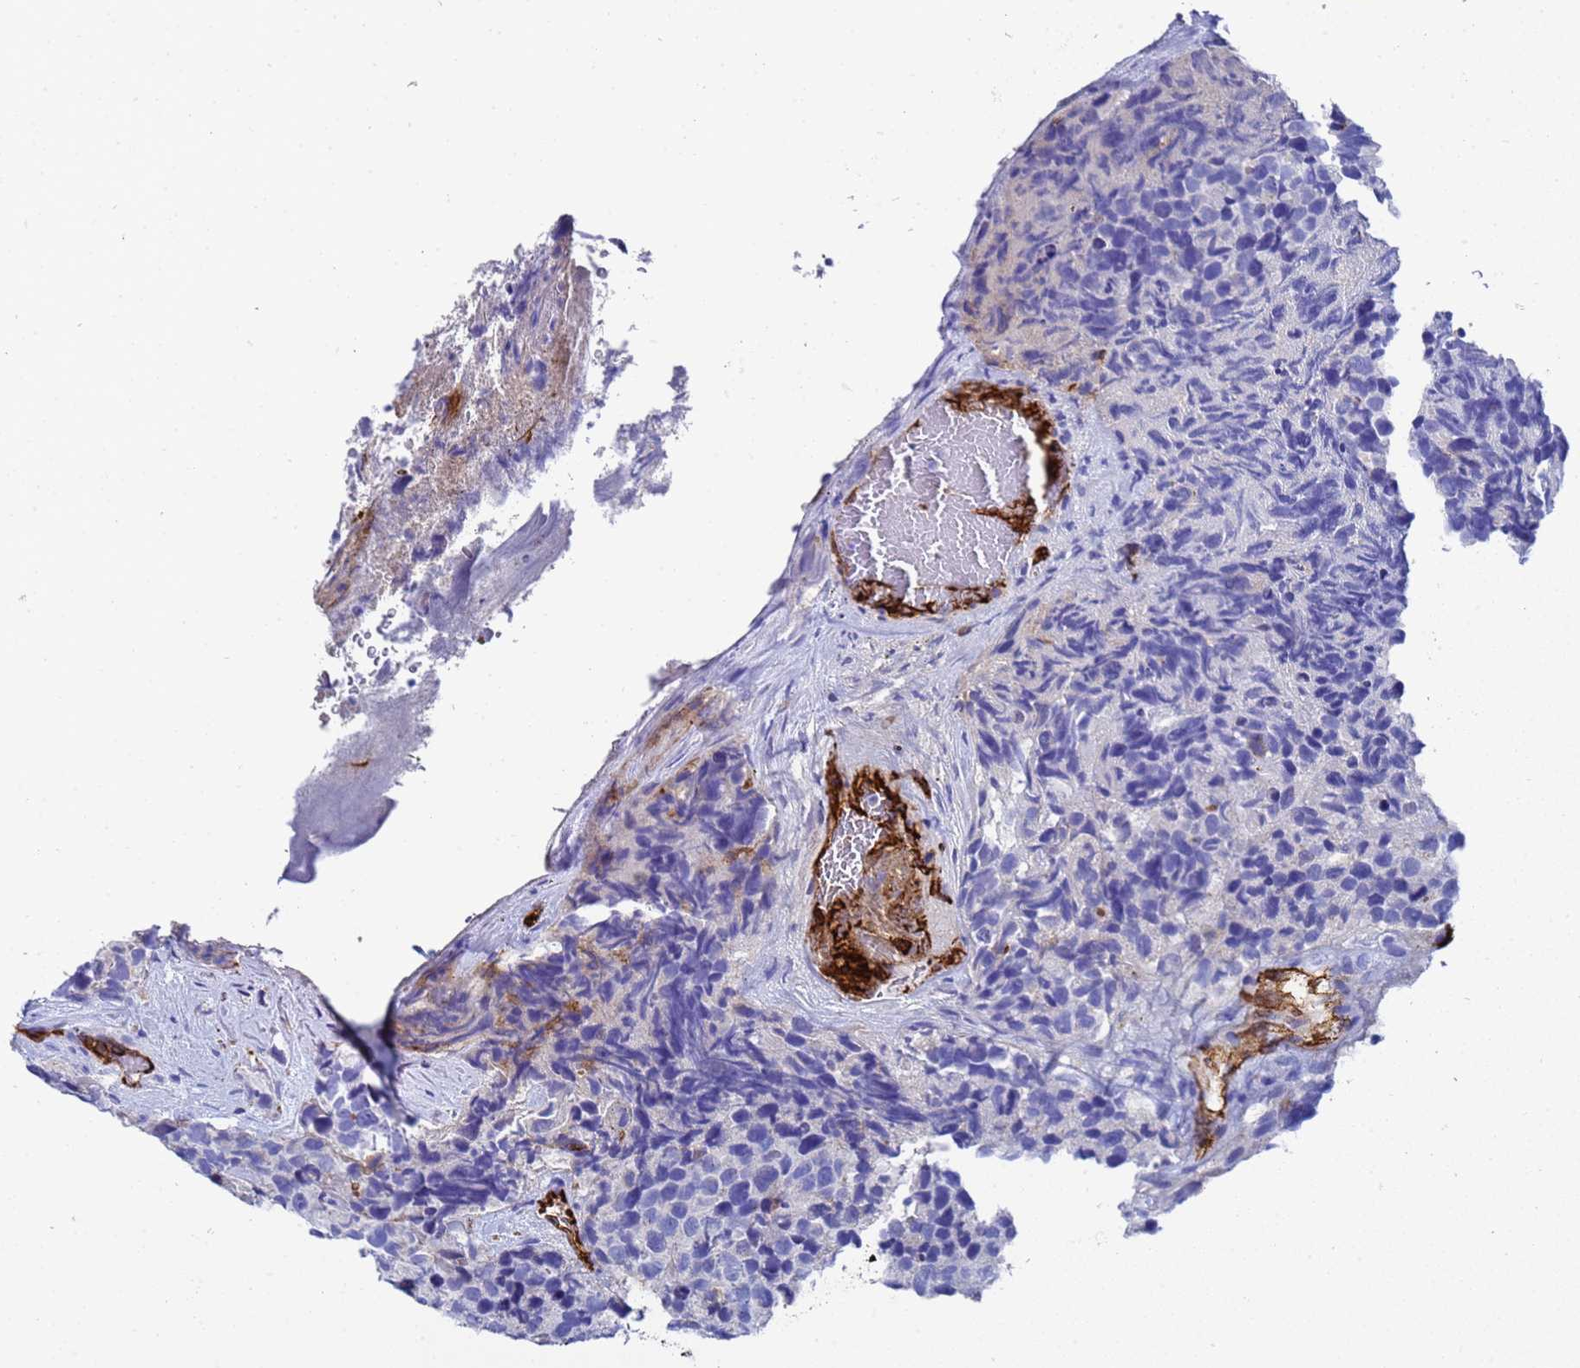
{"staining": {"intensity": "negative", "quantity": "none", "location": "none"}, "tissue": "glioma", "cell_type": "Tumor cells", "image_type": "cancer", "snomed": [{"axis": "morphology", "description": "Glioma, malignant, High grade"}, {"axis": "topography", "description": "Brain"}], "caption": "Tumor cells show no significant staining in malignant high-grade glioma. Brightfield microscopy of immunohistochemistry stained with DAB (3,3'-diaminobenzidine) (brown) and hematoxylin (blue), captured at high magnification.", "gene": "ADIPOQ", "patient": {"sex": "male", "age": 69}}